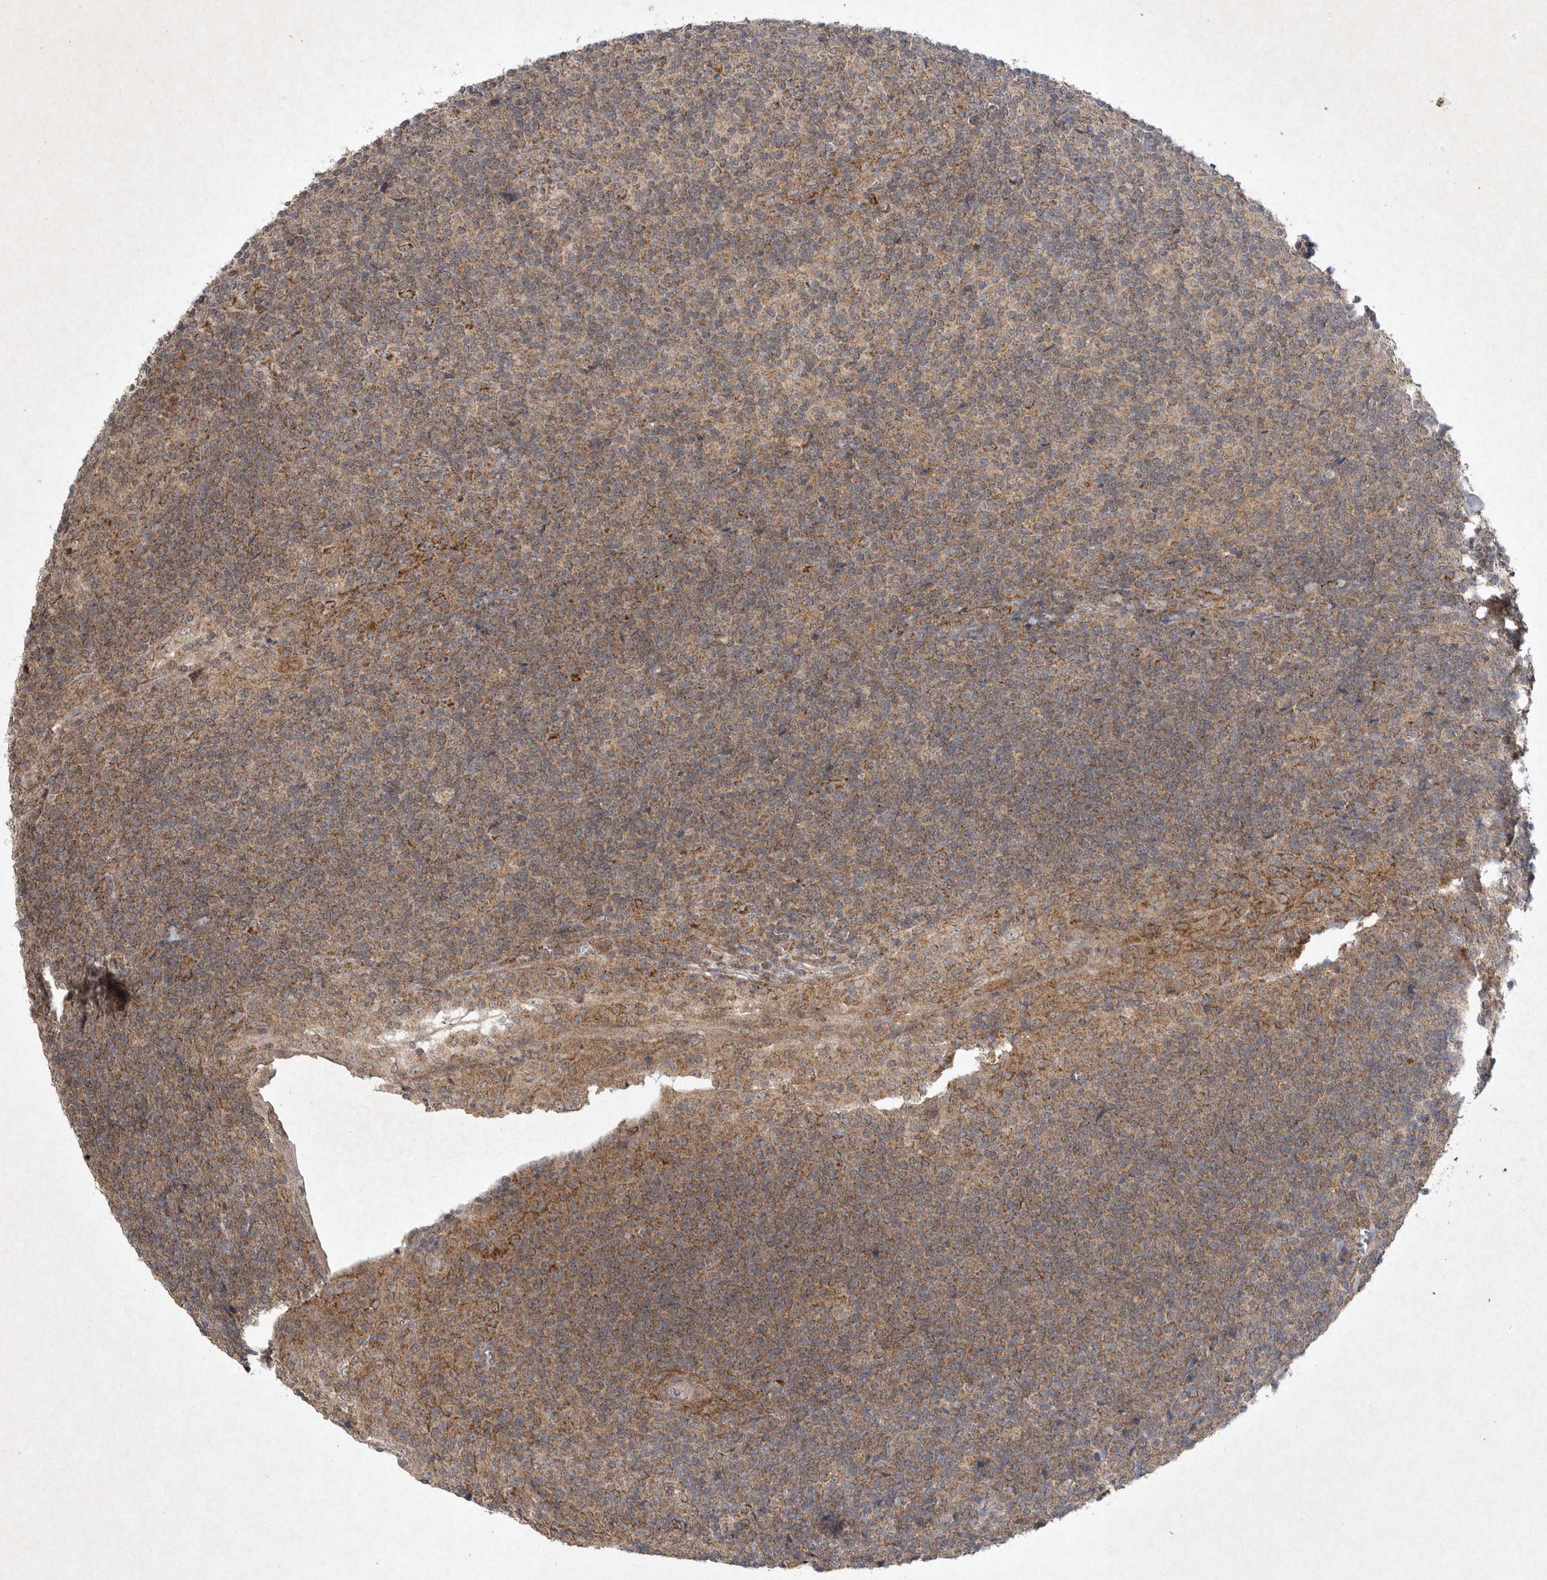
{"staining": {"intensity": "moderate", "quantity": ">75%", "location": "cytoplasmic/membranous"}, "tissue": "tonsil", "cell_type": "Germinal center cells", "image_type": "normal", "snomed": [{"axis": "morphology", "description": "Normal tissue, NOS"}, {"axis": "topography", "description": "Tonsil"}], "caption": "A brown stain highlights moderate cytoplasmic/membranous staining of a protein in germinal center cells of unremarkable human tonsil.", "gene": "DDR1", "patient": {"sex": "male", "age": 37}}